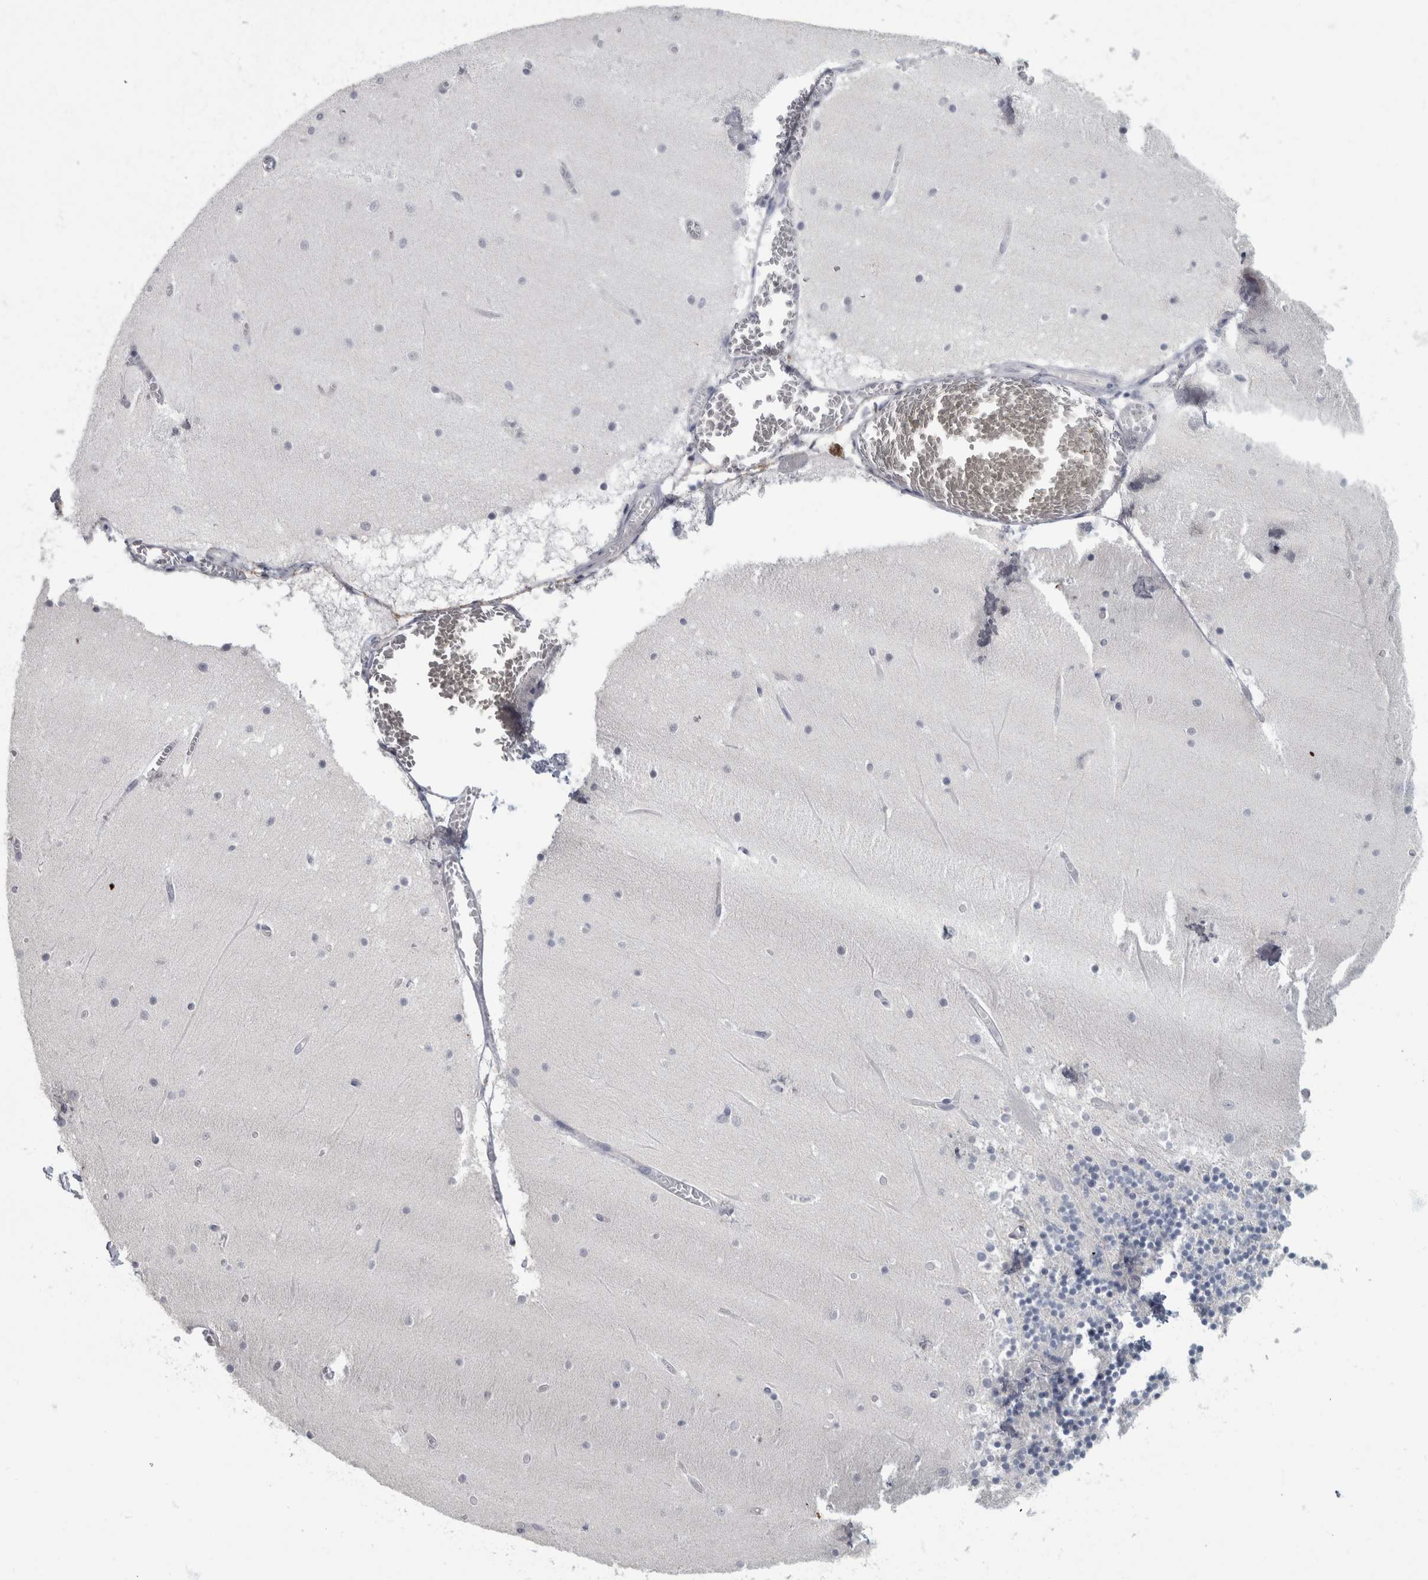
{"staining": {"intensity": "negative", "quantity": "none", "location": "none"}, "tissue": "cerebellum", "cell_type": "Cells in granular layer", "image_type": "normal", "snomed": [{"axis": "morphology", "description": "Normal tissue, NOS"}, {"axis": "topography", "description": "Cerebellum"}], "caption": "Cells in granular layer show no significant expression in unremarkable cerebellum. (Brightfield microscopy of DAB IHC at high magnification).", "gene": "DSG2", "patient": {"sex": "female", "age": 28}}